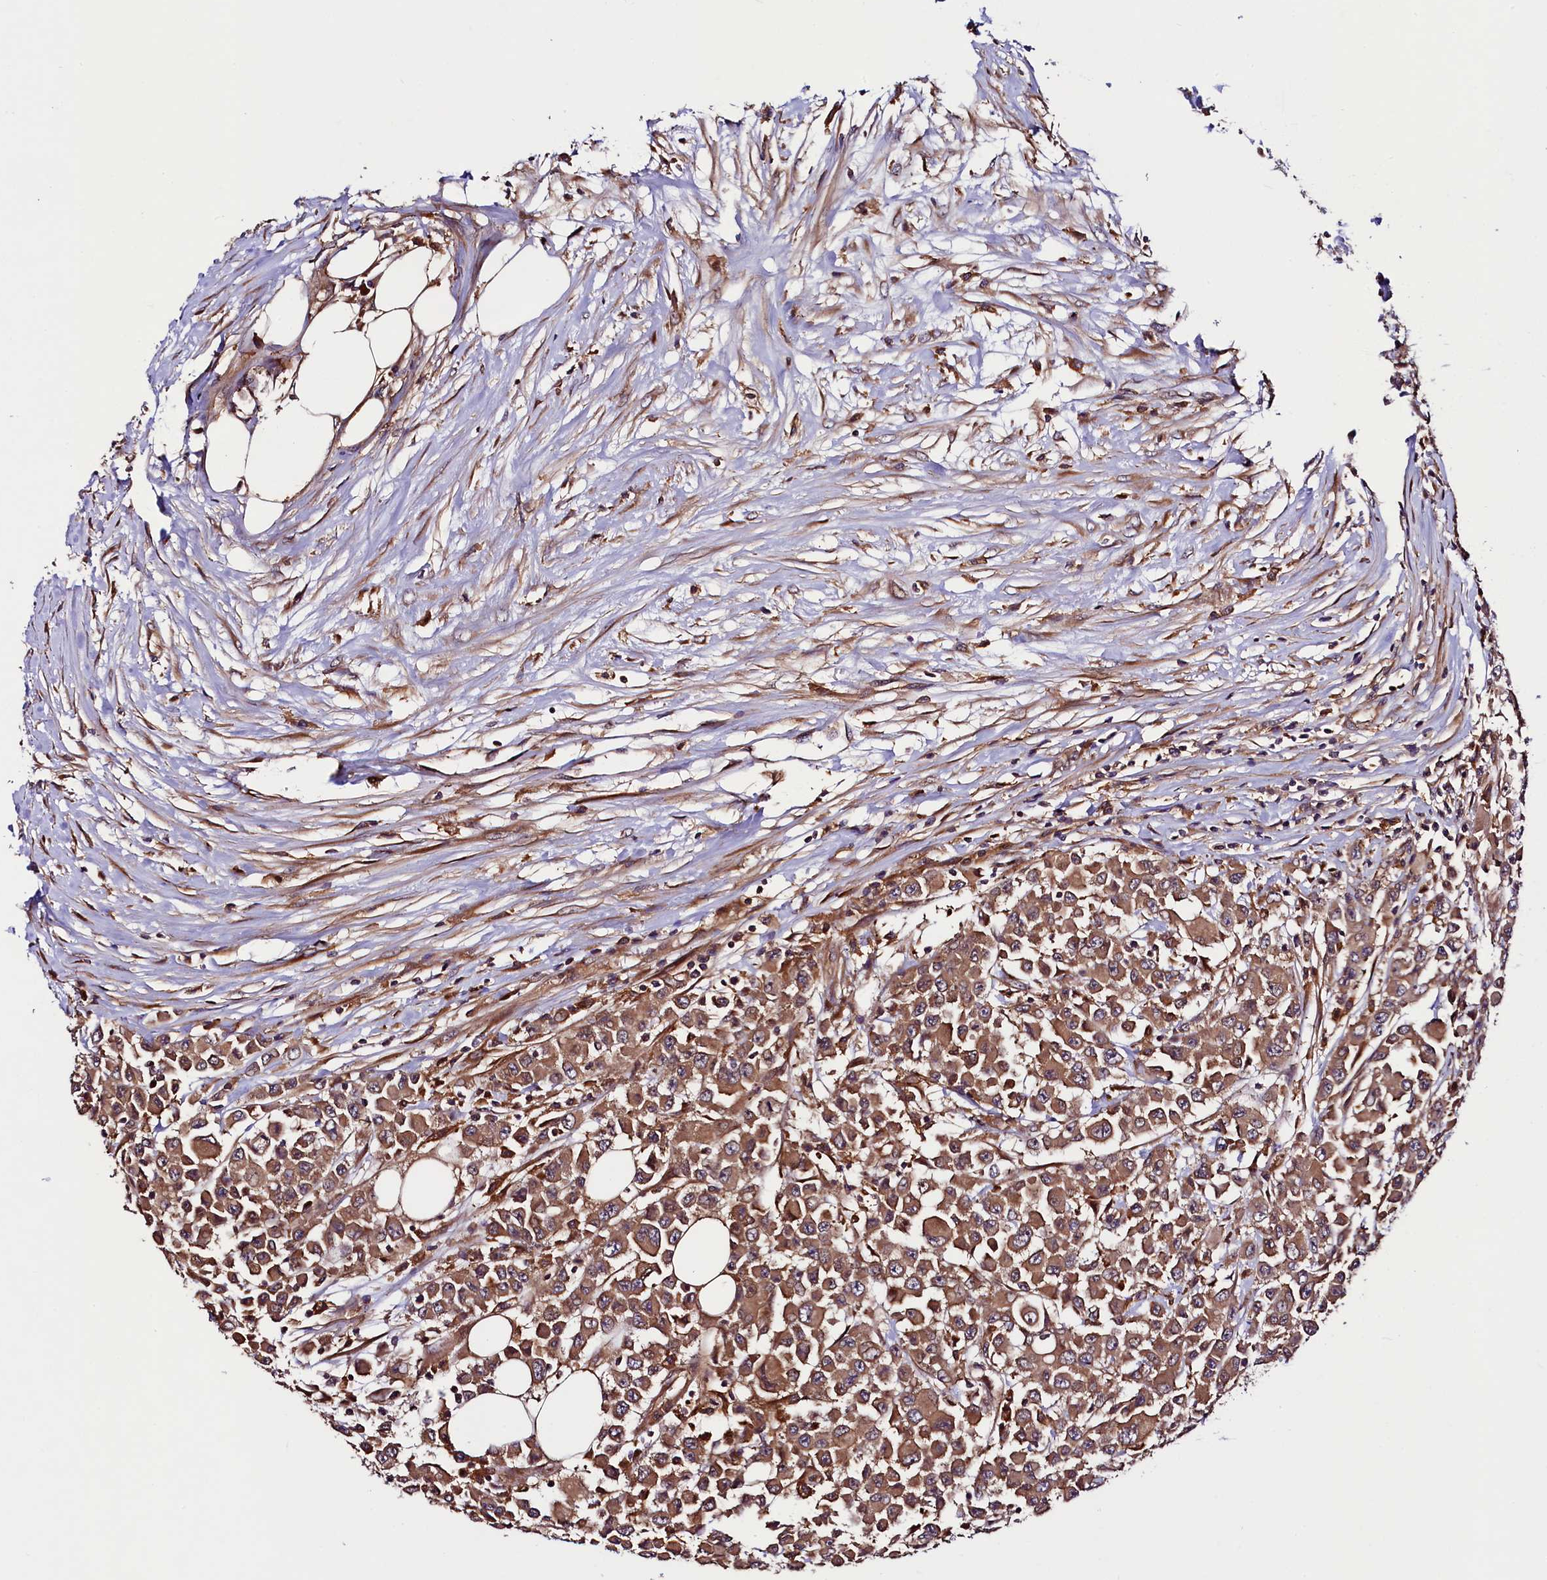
{"staining": {"intensity": "moderate", "quantity": ">75%", "location": "cytoplasmic/membranous"}, "tissue": "colorectal cancer", "cell_type": "Tumor cells", "image_type": "cancer", "snomed": [{"axis": "morphology", "description": "Adenocarcinoma, NOS"}, {"axis": "topography", "description": "Colon"}], "caption": "Immunohistochemistry (IHC) histopathology image of human colorectal adenocarcinoma stained for a protein (brown), which demonstrates medium levels of moderate cytoplasmic/membranous positivity in about >75% of tumor cells.", "gene": "VPS35", "patient": {"sex": "male", "age": 51}}